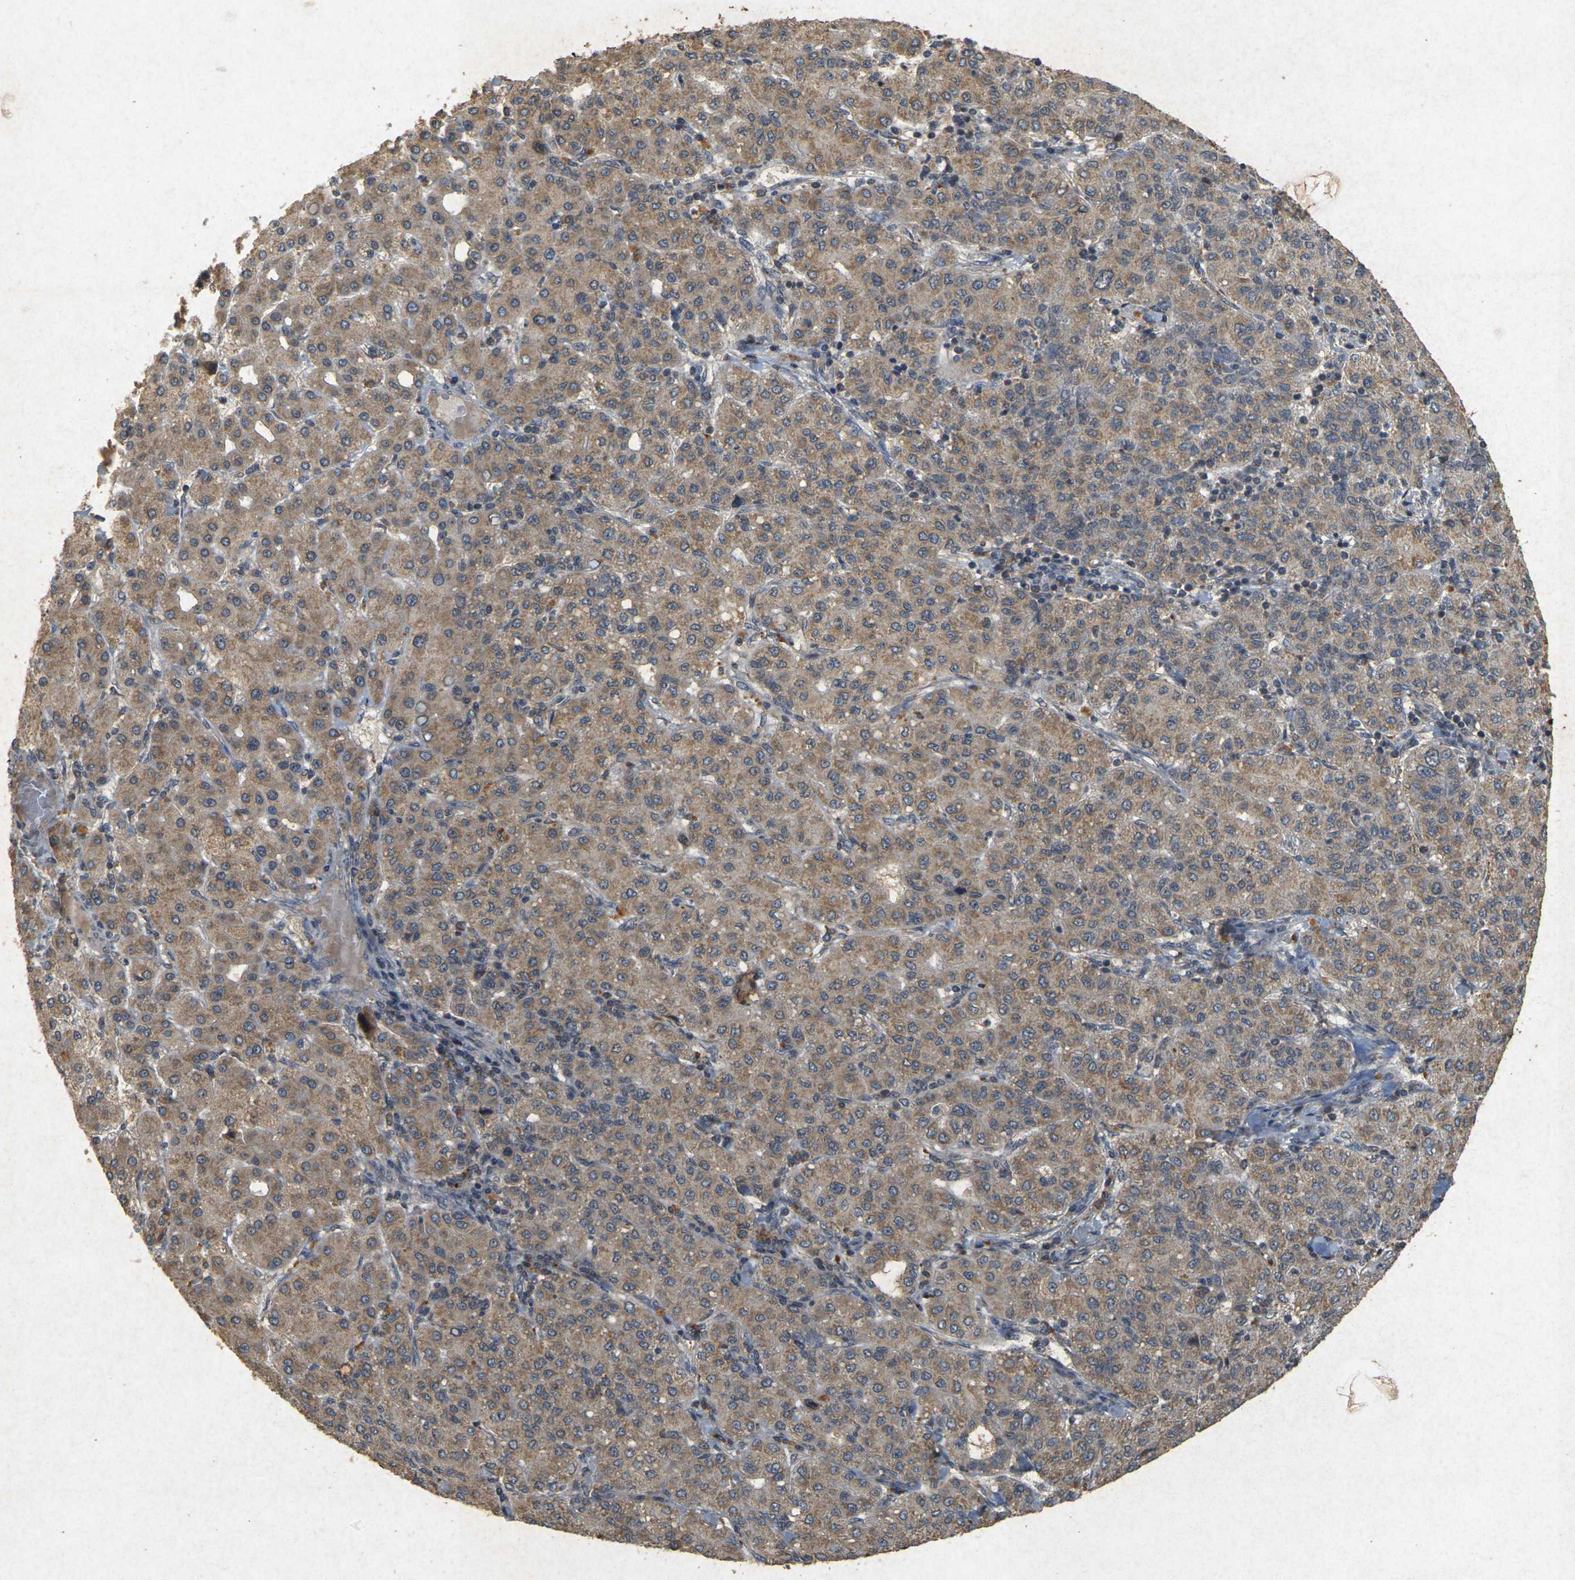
{"staining": {"intensity": "moderate", "quantity": ">75%", "location": "cytoplasmic/membranous"}, "tissue": "liver cancer", "cell_type": "Tumor cells", "image_type": "cancer", "snomed": [{"axis": "morphology", "description": "Carcinoma, Hepatocellular, NOS"}, {"axis": "topography", "description": "Liver"}], "caption": "Protein analysis of liver hepatocellular carcinoma tissue displays moderate cytoplasmic/membranous staining in about >75% of tumor cells.", "gene": "ERN1", "patient": {"sex": "male", "age": 65}}